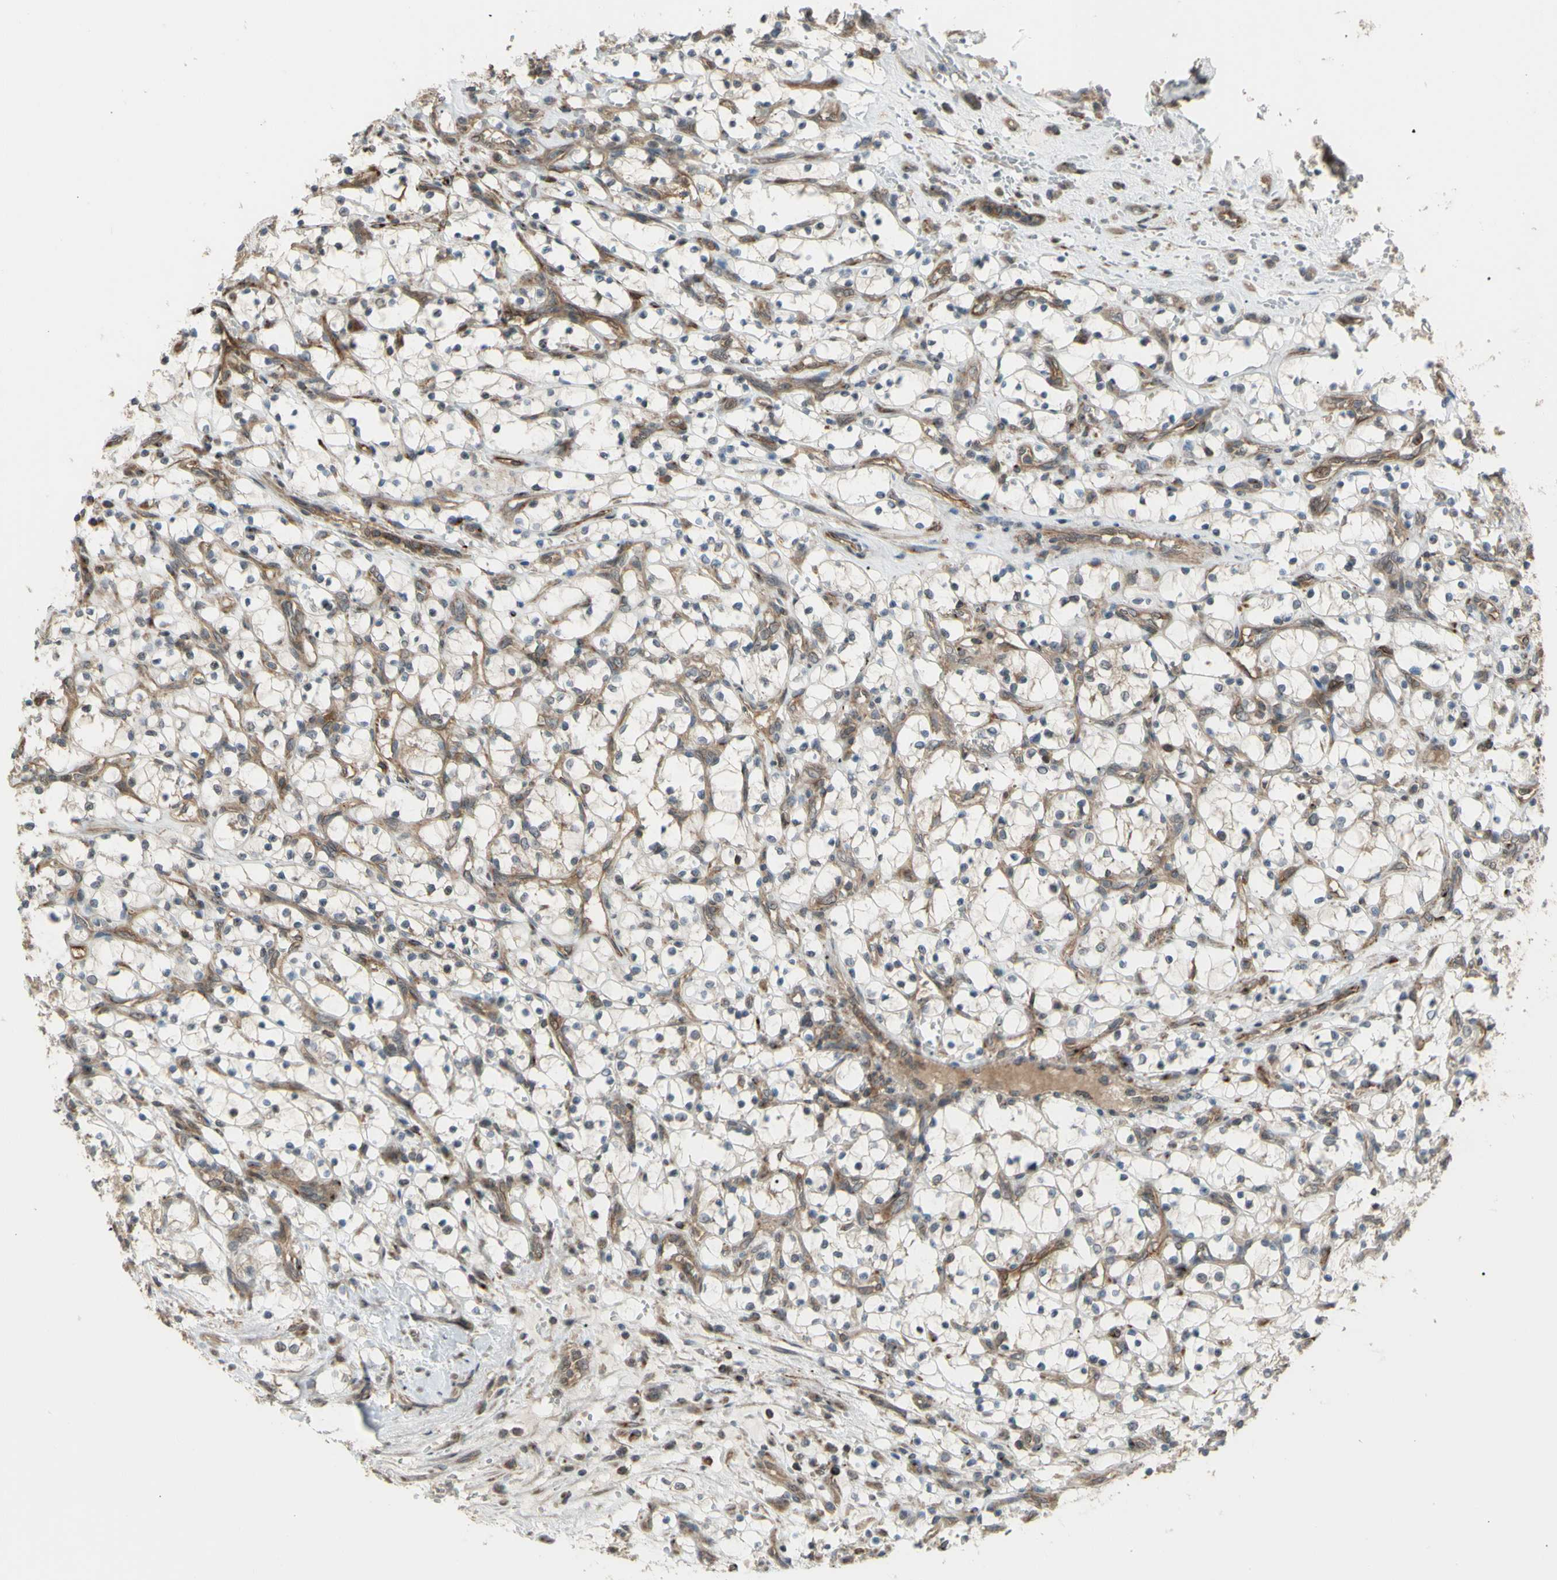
{"staining": {"intensity": "weak", "quantity": "<25%", "location": "cytoplasmic/membranous"}, "tissue": "renal cancer", "cell_type": "Tumor cells", "image_type": "cancer", "snomed": [{"axis": "morphology", "description": "Adenocarcinoma, NOS"}, {"axis": "topography", "description": "Kidney"}], "caption": "Tumor cells are negative for brown protein staining in renal cancer (adenocarcinoma). (DAB immunohistochemistry visualized using brightfield microscopy, high magnification).", "gene": "FLII", "patient": {"sex": "female", "age": 69}}